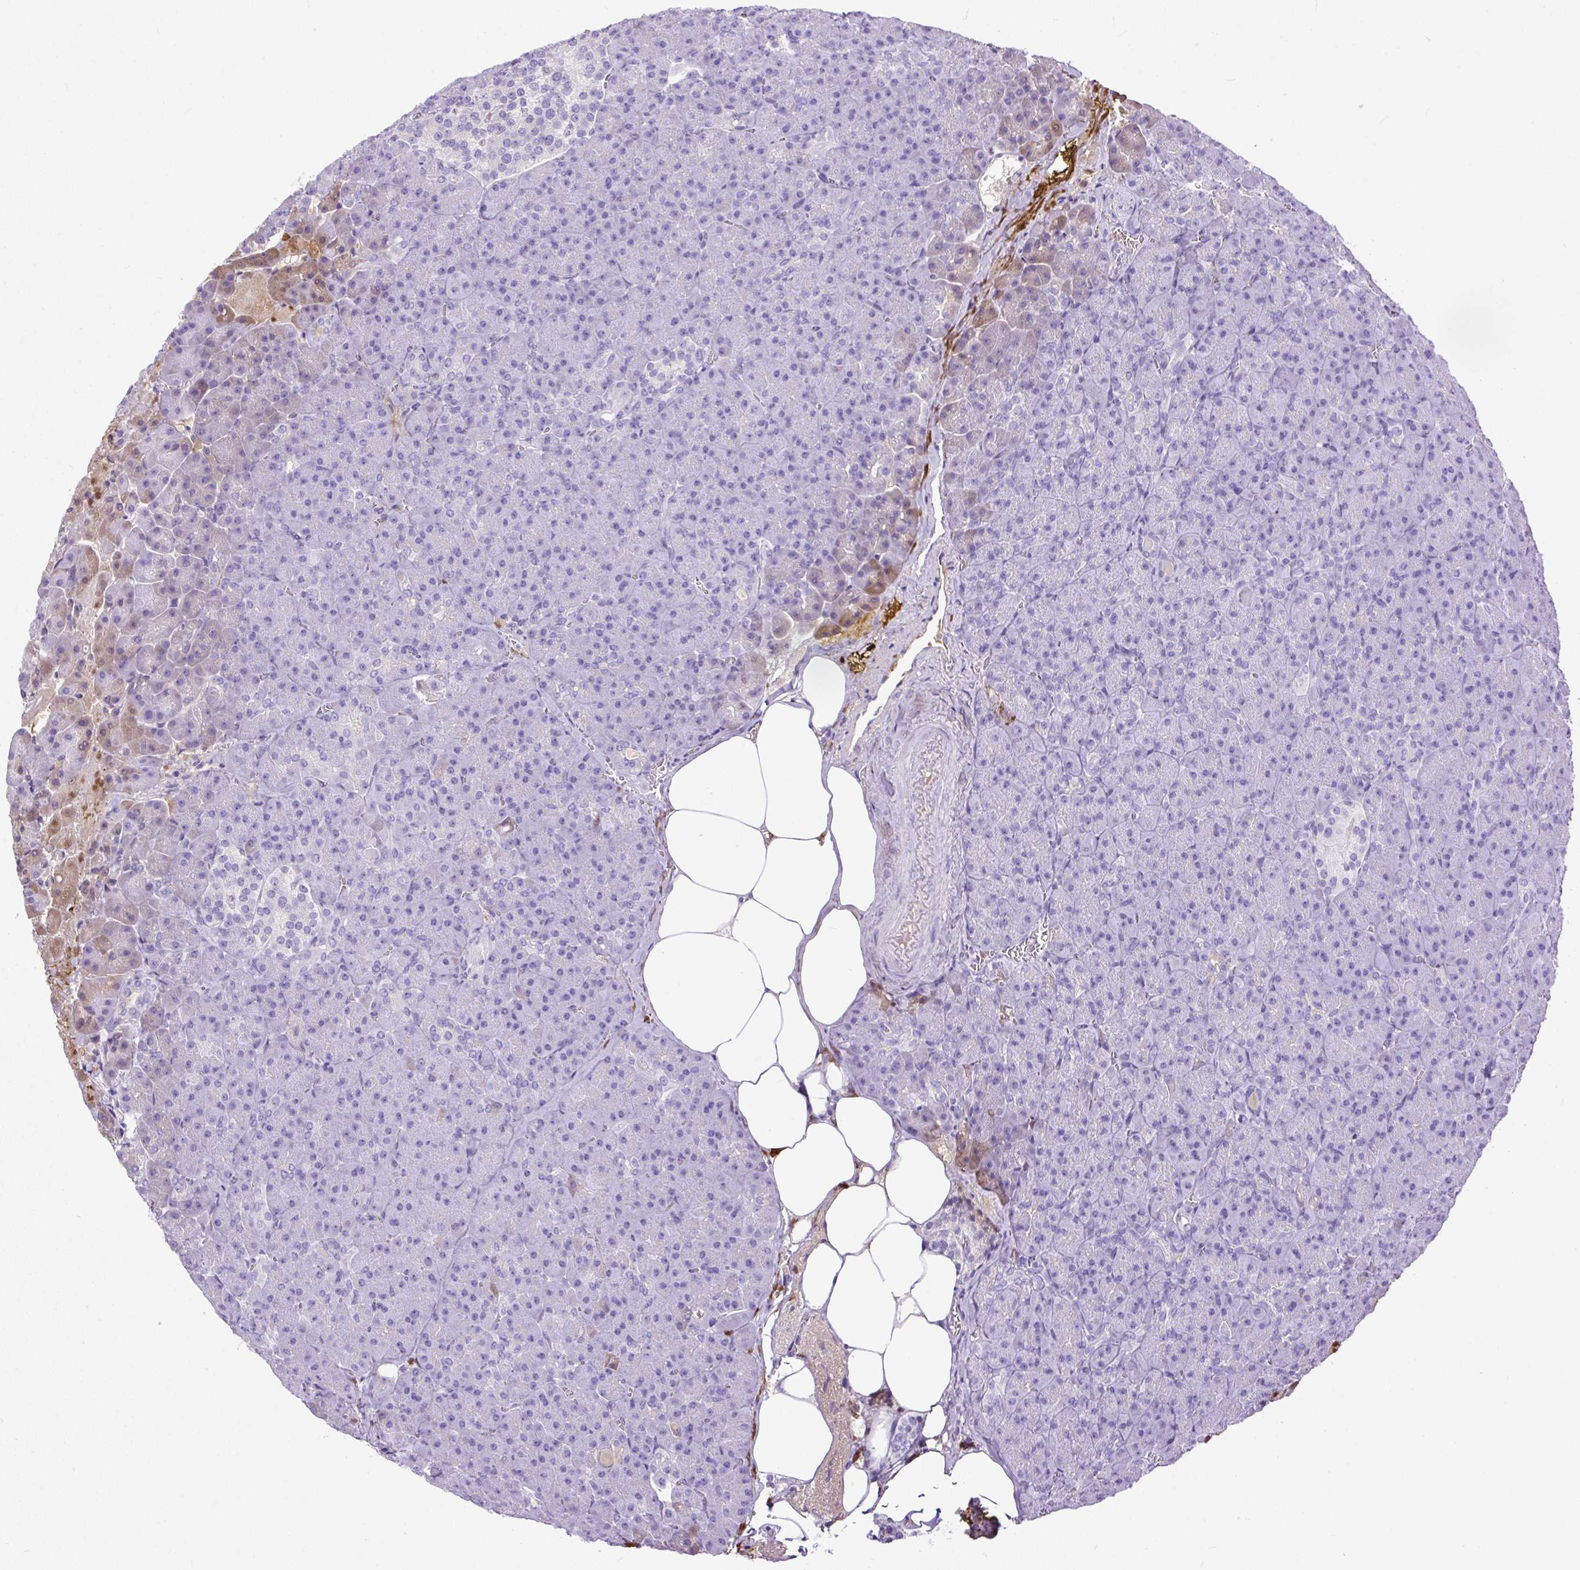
{"staining": {"intensity": "moderate", "quantity": "<25%", "location": "cytoplasmic/membranous"}, "tissue": "pancreas", "cell_type": "Exocrine glandular cells", "image_type": "normal", "snomed": [{"axis": "morphology", "description": "Normal tissue, NOS"}, {"axis": "topography", "description": "Pancreas"}], "caption": "Immunohistochemical staining of benign pancreas reveals low levels of moderate cytoplasmic/membranous positivity in approximately <25% of exocrine glandular cells. The staining is performed using DAB (3,3'-diaminobenzidine) brown chromogen to label protein expression. The nuclei are counter-stained blue using hematoxylin.", "gene": "CLEC3B", "patient": {"sex": "female", "age": 74}}